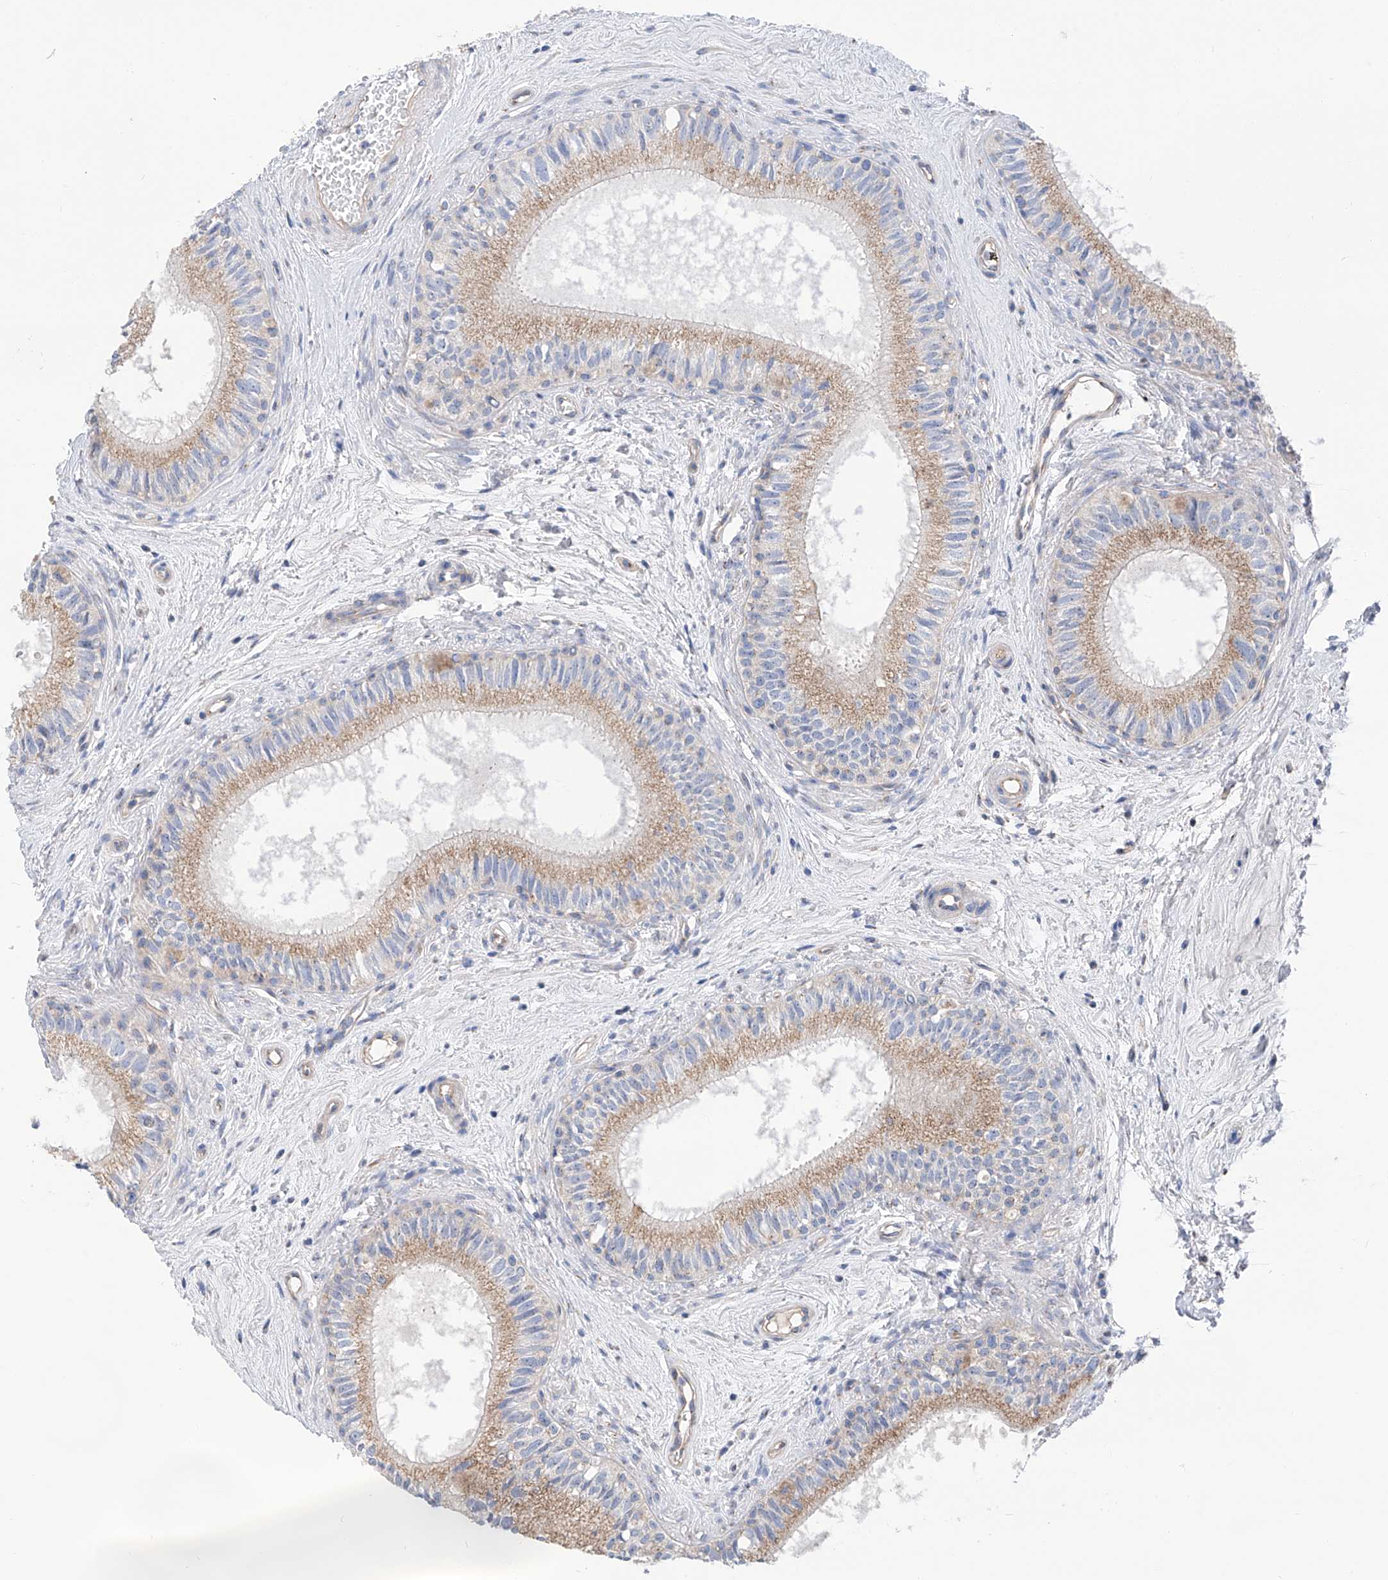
{"staining": {"intensity": "moderate", "quantity": ">75%", "location": "cytoplasmic/membranous"}, "tissue": "epididymis", "cell_type": "Glandular cells", "image_type": "normal", "snomed": [{"axis": "morphology", "description": "Normal tissue, NOS"}, {"axis": "topography", "description": "Epididymis"}], "caption": "Normal epididymis was stained to show a protein in brown. There is medium levels of moderate cytoplasmic/membranous staining in approximately >75% of glandular cells. (IHC, brightfield microscopy, high magnification).", "gene": "SLC22A7", "patient": {"sex": "male", "age": 71}}